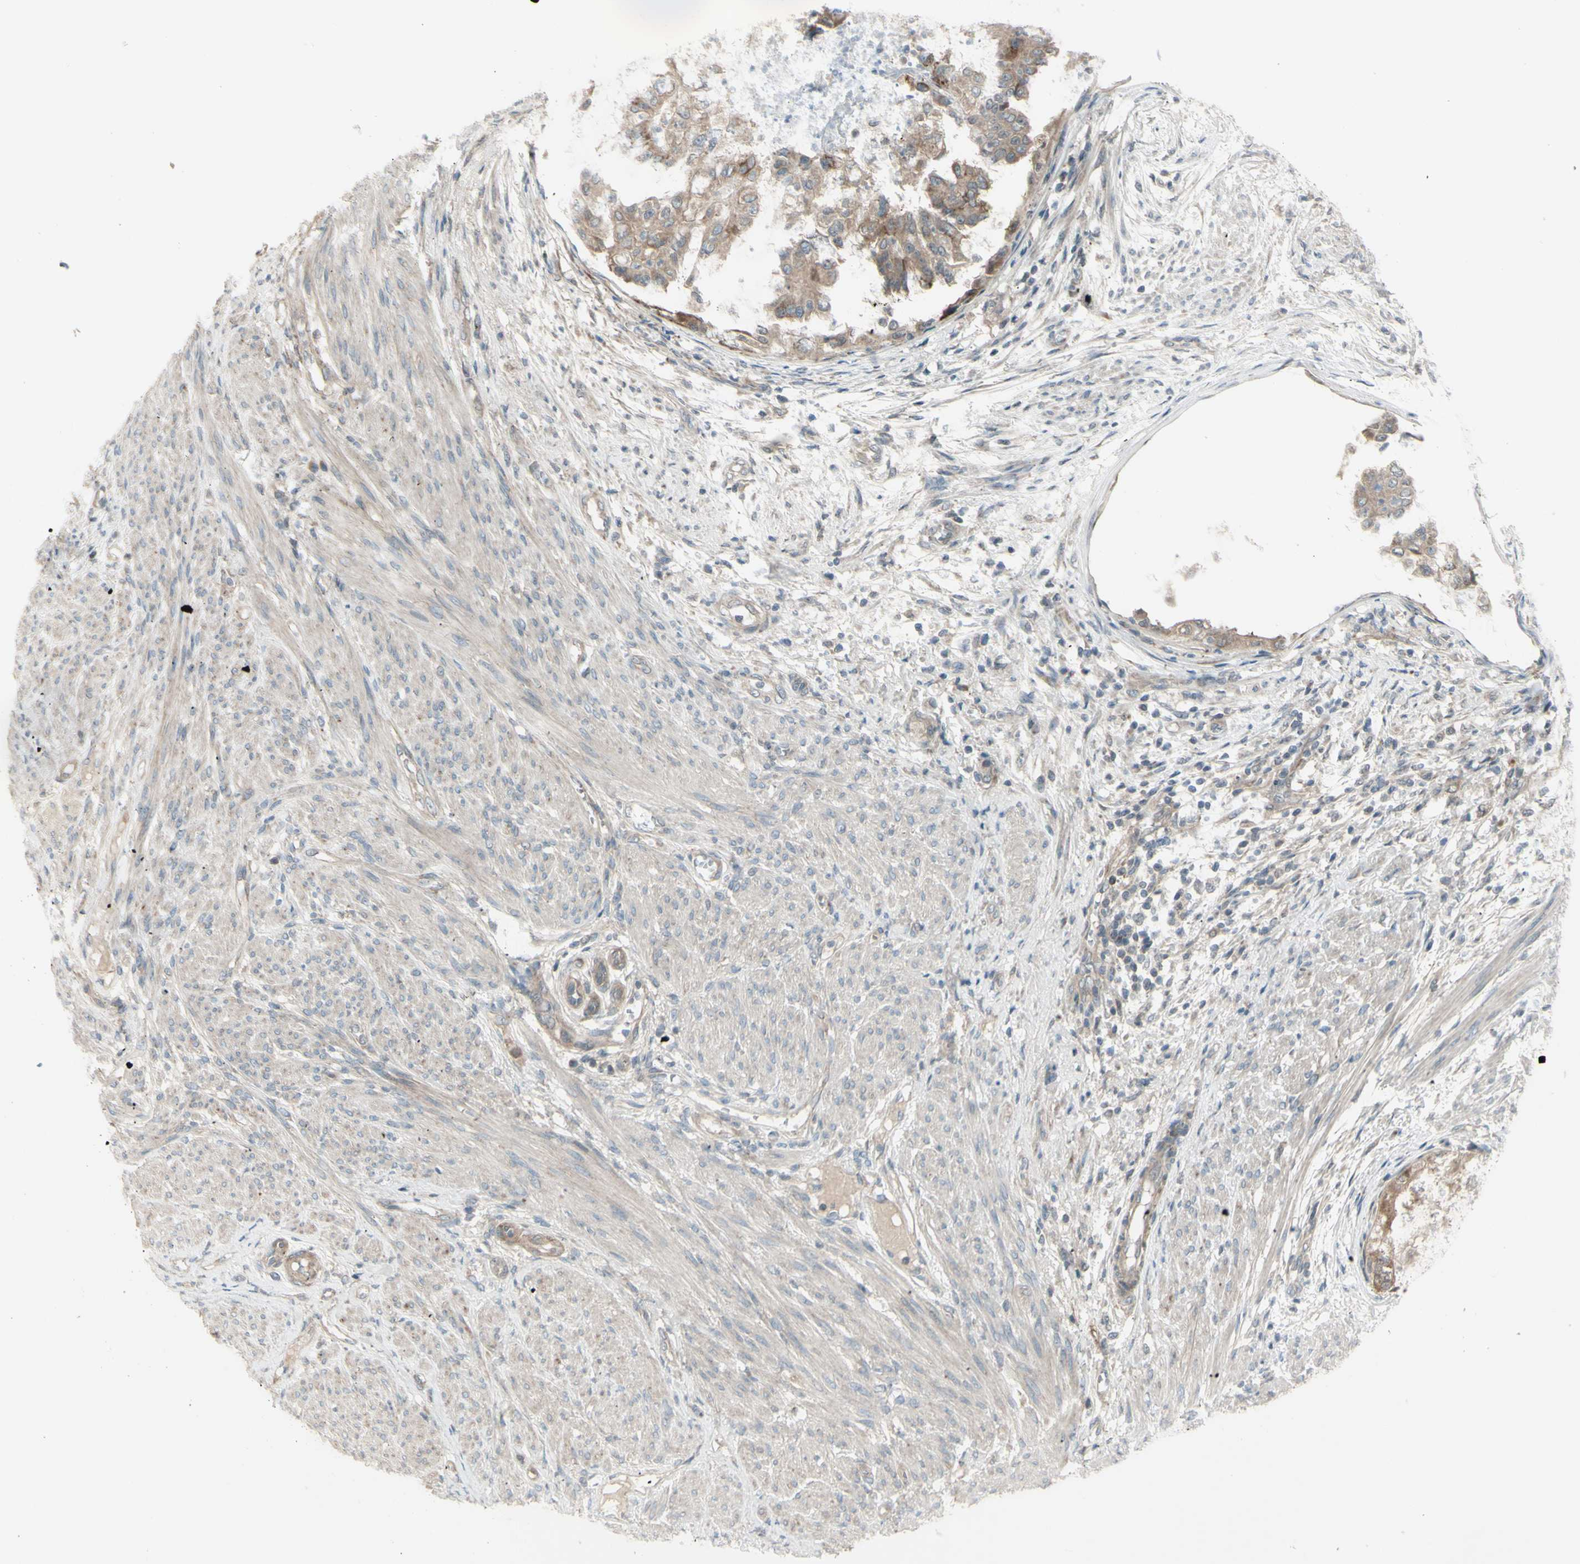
{"staining": {"intensity": "moderate", "quantity": ">75%", "location": "cytoplasmic/membranous"}, "tissue": "endometrial cancer", "cell_type": "Tumor cells", "image_type": "cancer", "snomed": [{"axis": "morphology", "description": "Adenocarcinoma, NOS"}, {"axis": "topography", "description": "Endometrium"}], "caption": "Human endometrial cancer (adenocarcinoma) stained with a protein marker reveals moderate staining in tumor cells.", "gene": "OSTM1", "patient": {"sex": "female", "age": 85}}